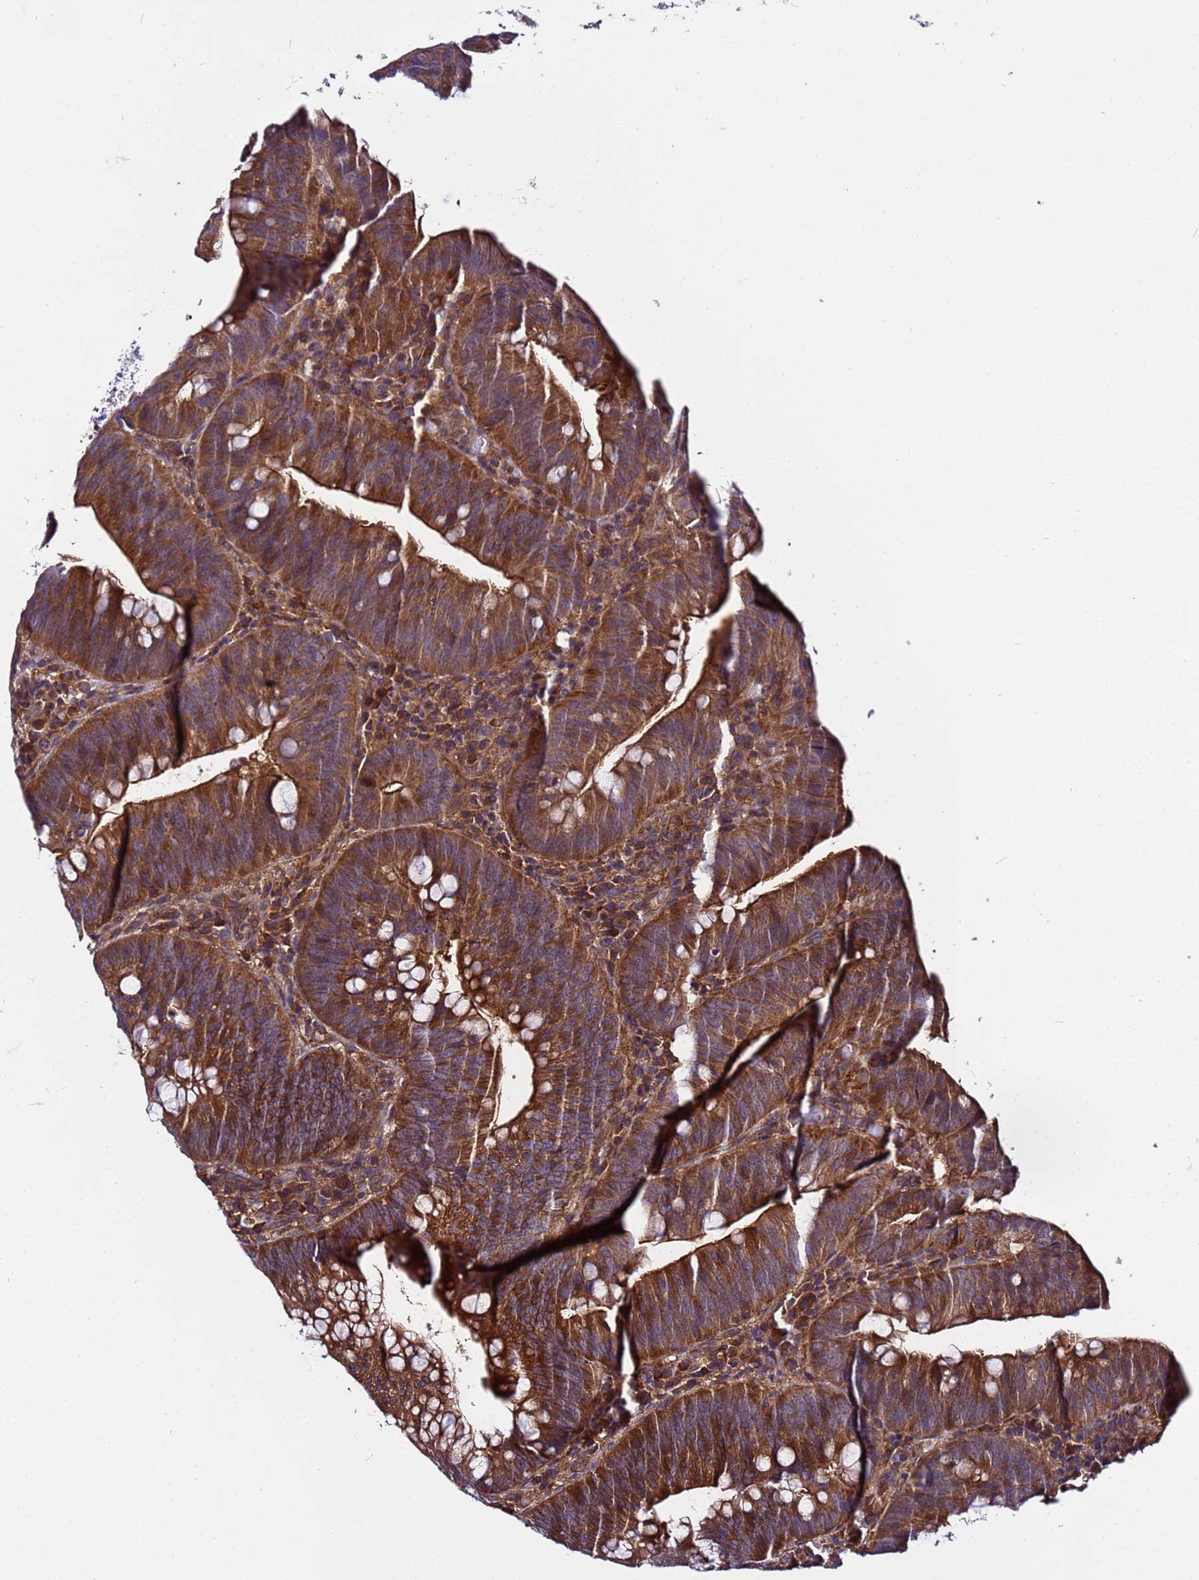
{"staining": {"intensity": "moderate", "quantity": ">75%", "location": "cytoplasmic/membranous"}, "tissue": "colorectal cancer", "cell_type": "Tumor cells", "image_type": "cancer", "snomed": [{"axis": "morphology", "description": "Adenocarcinoma, NOS"}, {"axis": "topography", "description": "Rectum"}], "caption": "There is medium levels of moderate cytoplasmic/membranous expression in tumor cells of adenocarcinoma (colorectal), as demonstrated by immunohistochemical staining (brown color).", "gene": "STK38", "patient": {"sex": "female", "age": 75}}